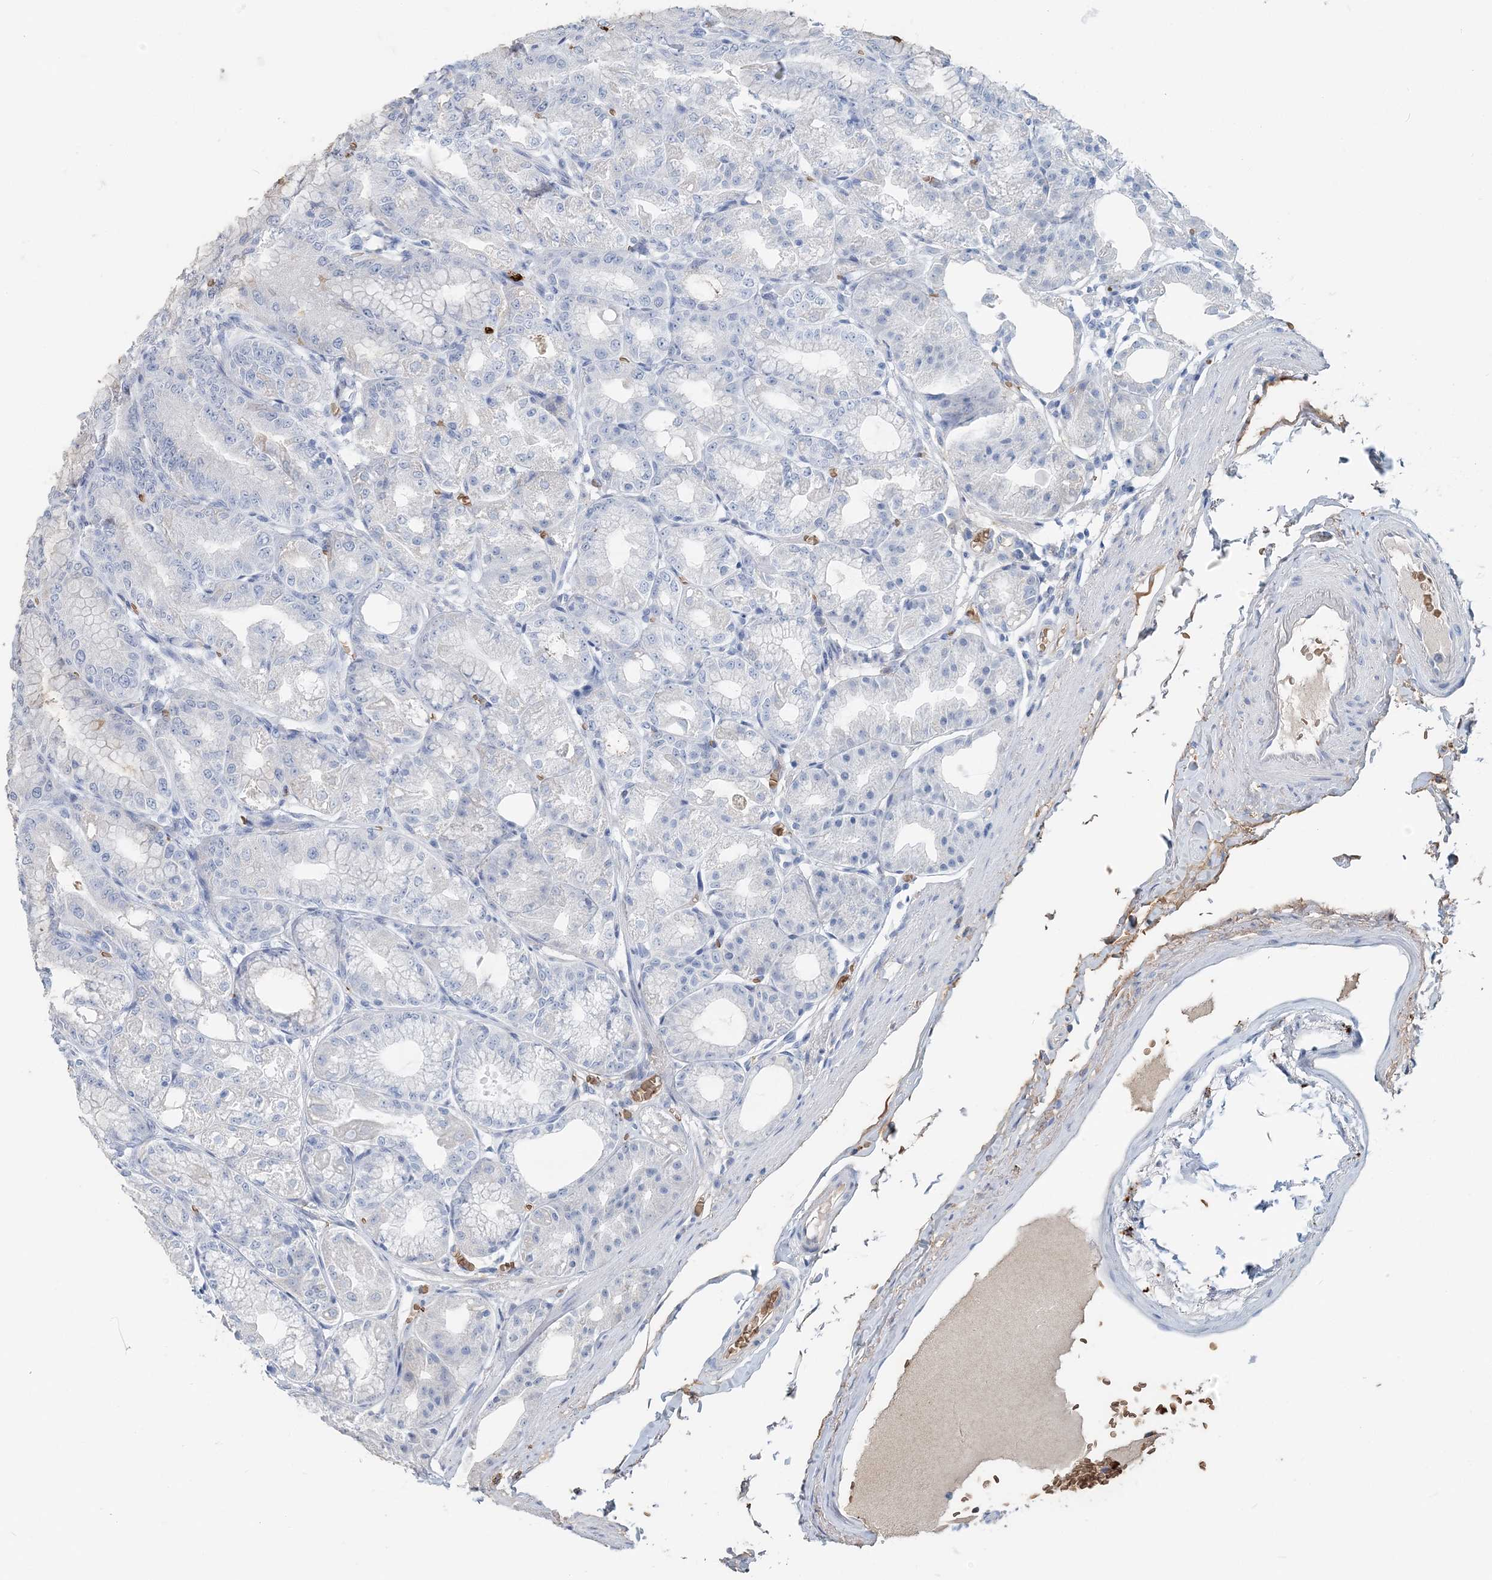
{"staining": {"intensity": "negative", "quantity": "none", "location": "none"}, "tissue": "stomach", "cell_type": "Glandular cells", "image_type": "normal", "snomed": [{"axis": "morphology", "description": "Normal tissue, NOS"}, {"axis": "topography", "description": "Stomach, lower"}], "caption": "Glandular cells show no significant staining in normal stomach. (DAB IHC with hematoxylin counter stain).", "gene": "HBD", "patient": {"sex": "male", "age": 71}}